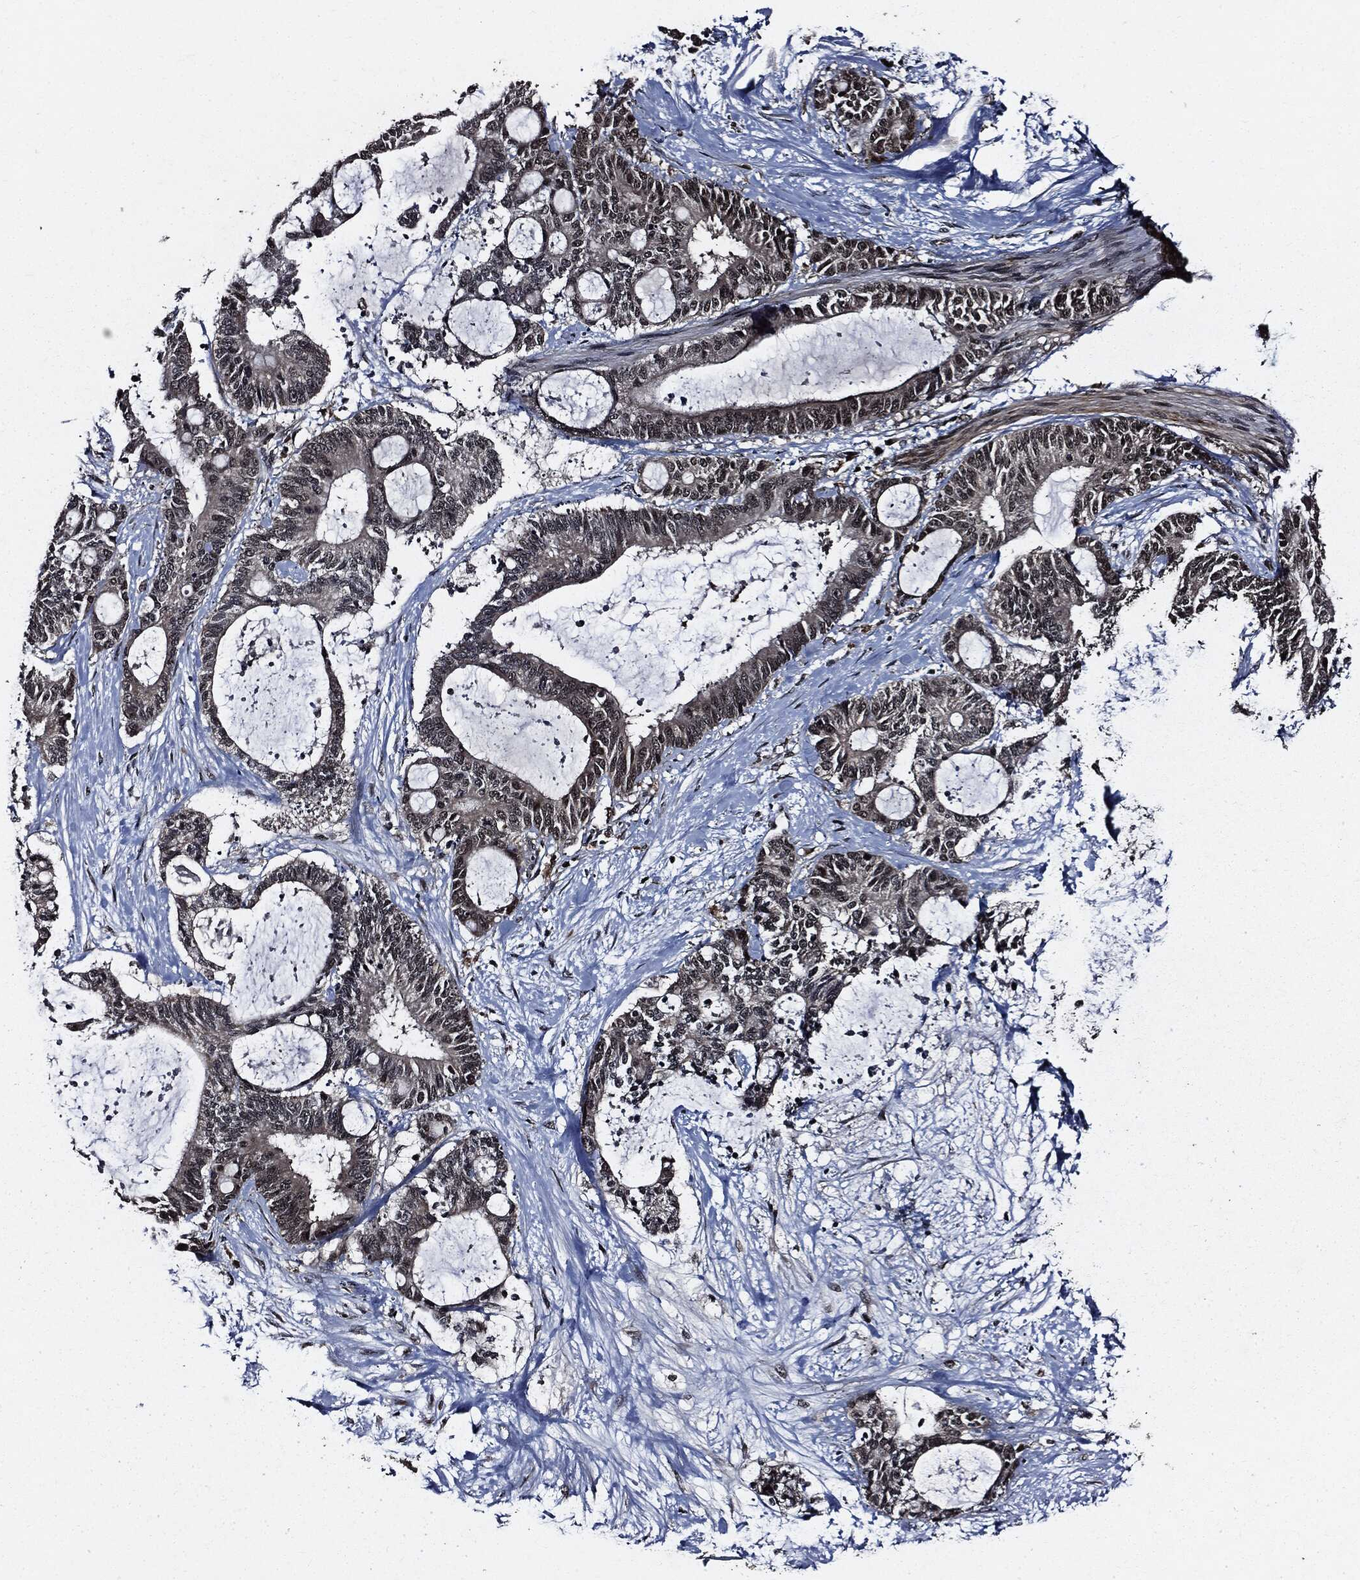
{"staining": {"intensity": "moderate", "quantity": "25%-75%", "location": "cytoplasmic/membranous,nuclear"}, "tissue": "liver cancer", "cell_type": "Tumor cells", "image_type": "cancer", "snomed": [{"axis": "morphology", "description": "Cholangiocarcinoma"}, {"axis": "topography", "description": "Liver"}], "caption": "Liver cholangiocarcinoma stained with immunohistochemistry (IHC) demonstrates moderate cytoplasmic/membranous and nuclear expression in about 25%-75% of tumor cells. (Stains: DAB in brown, nuclei in blue, Microscopy: brightfield microscopy at high magnification).", "gene": "SUGT1", "patient": {"sex": "female", "age": 73}}